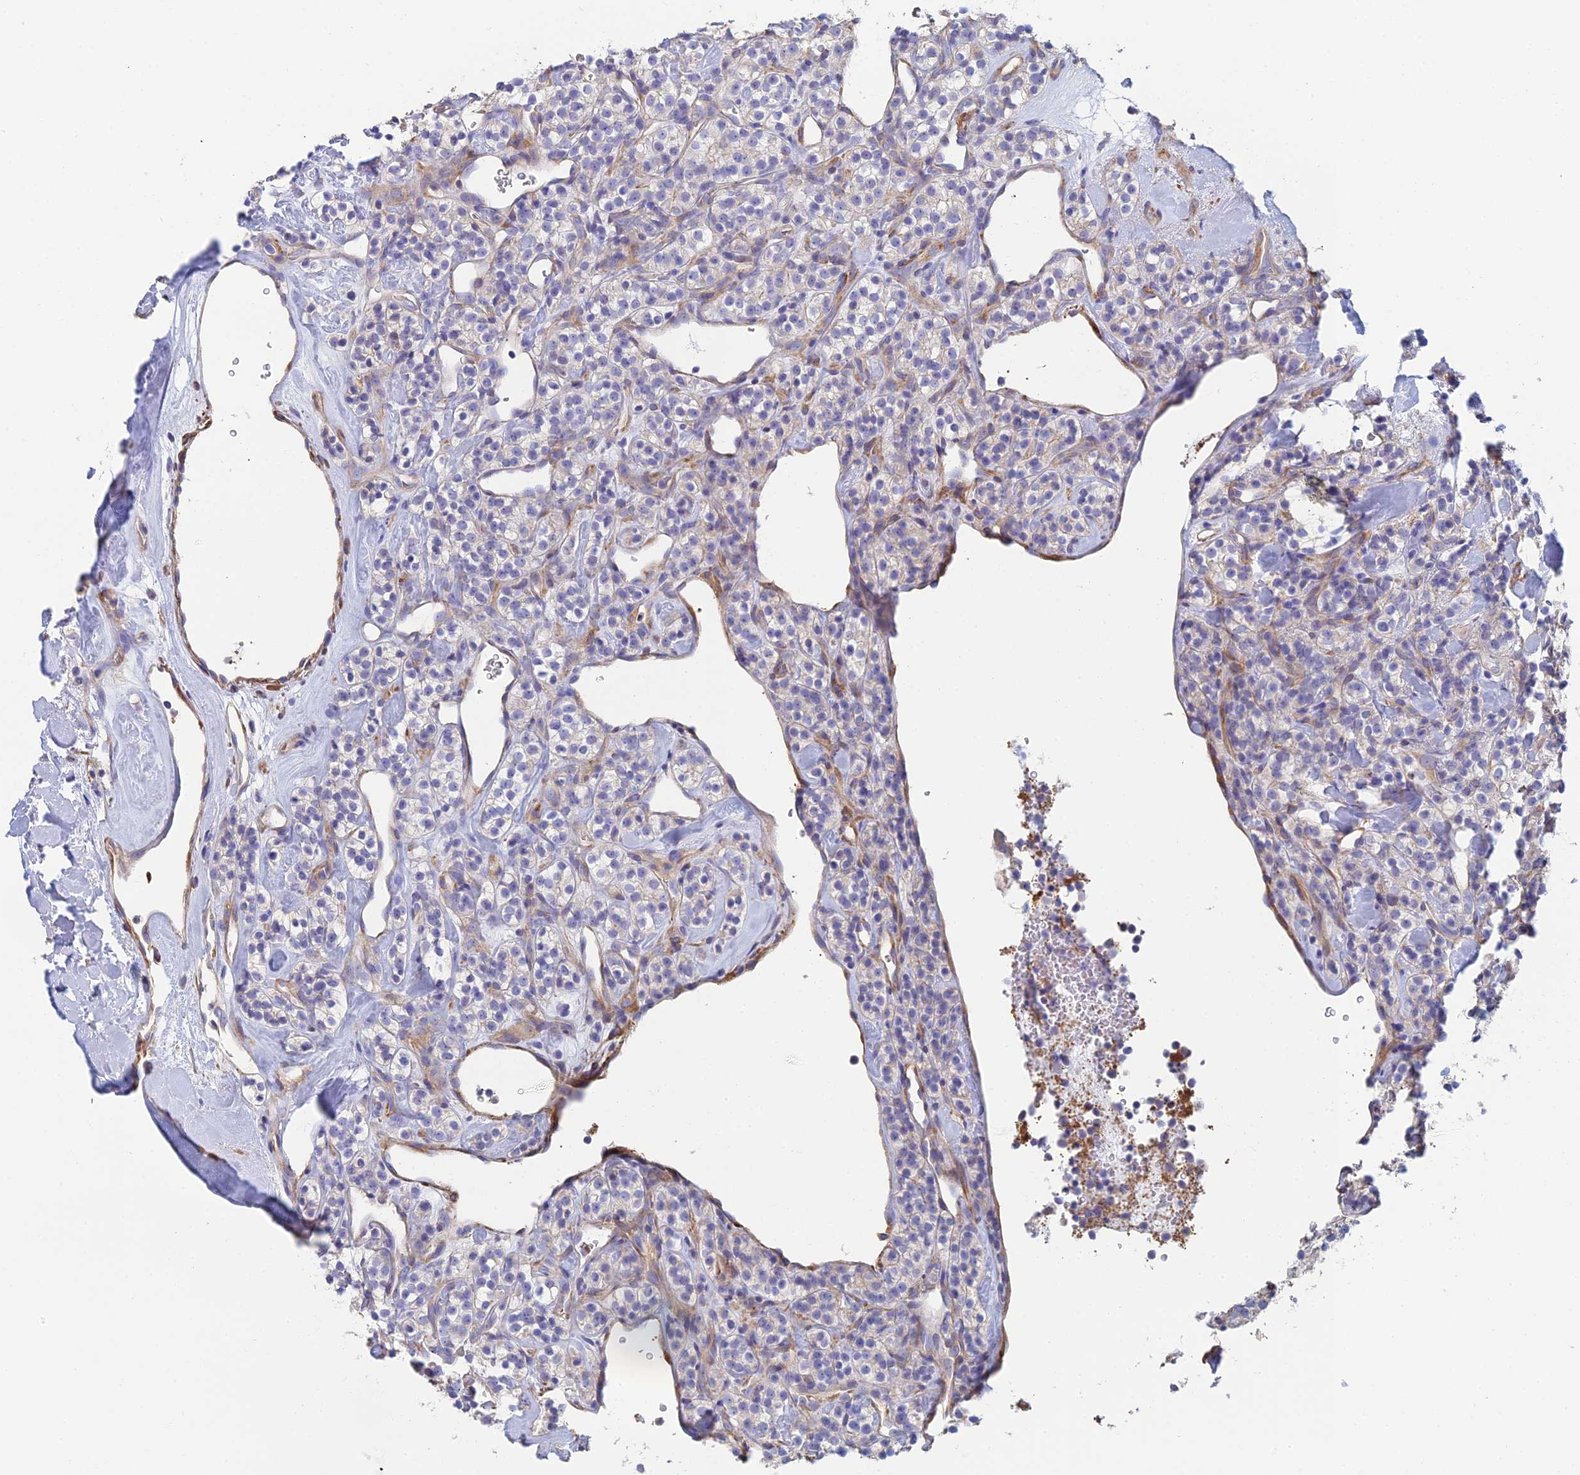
{"staining": {"intensity": "negative", "quantity": "none", "location": "none"}, "tissue": "renal cancer", "cell_type": "Tumor cells", "image_type": "cancer", "snomed": [{"axis": "morphology", "description": "Adenocarcinoma, NOS"}, {"axis": "topography", "description": "Kidney"}], "caption": "Renal adenocarcinoma was stained to show a protein in brown. There is no significant expression in tumor cells.", "gene": "PCDHA5", "patient": {"sex": "male", "age": 77}}